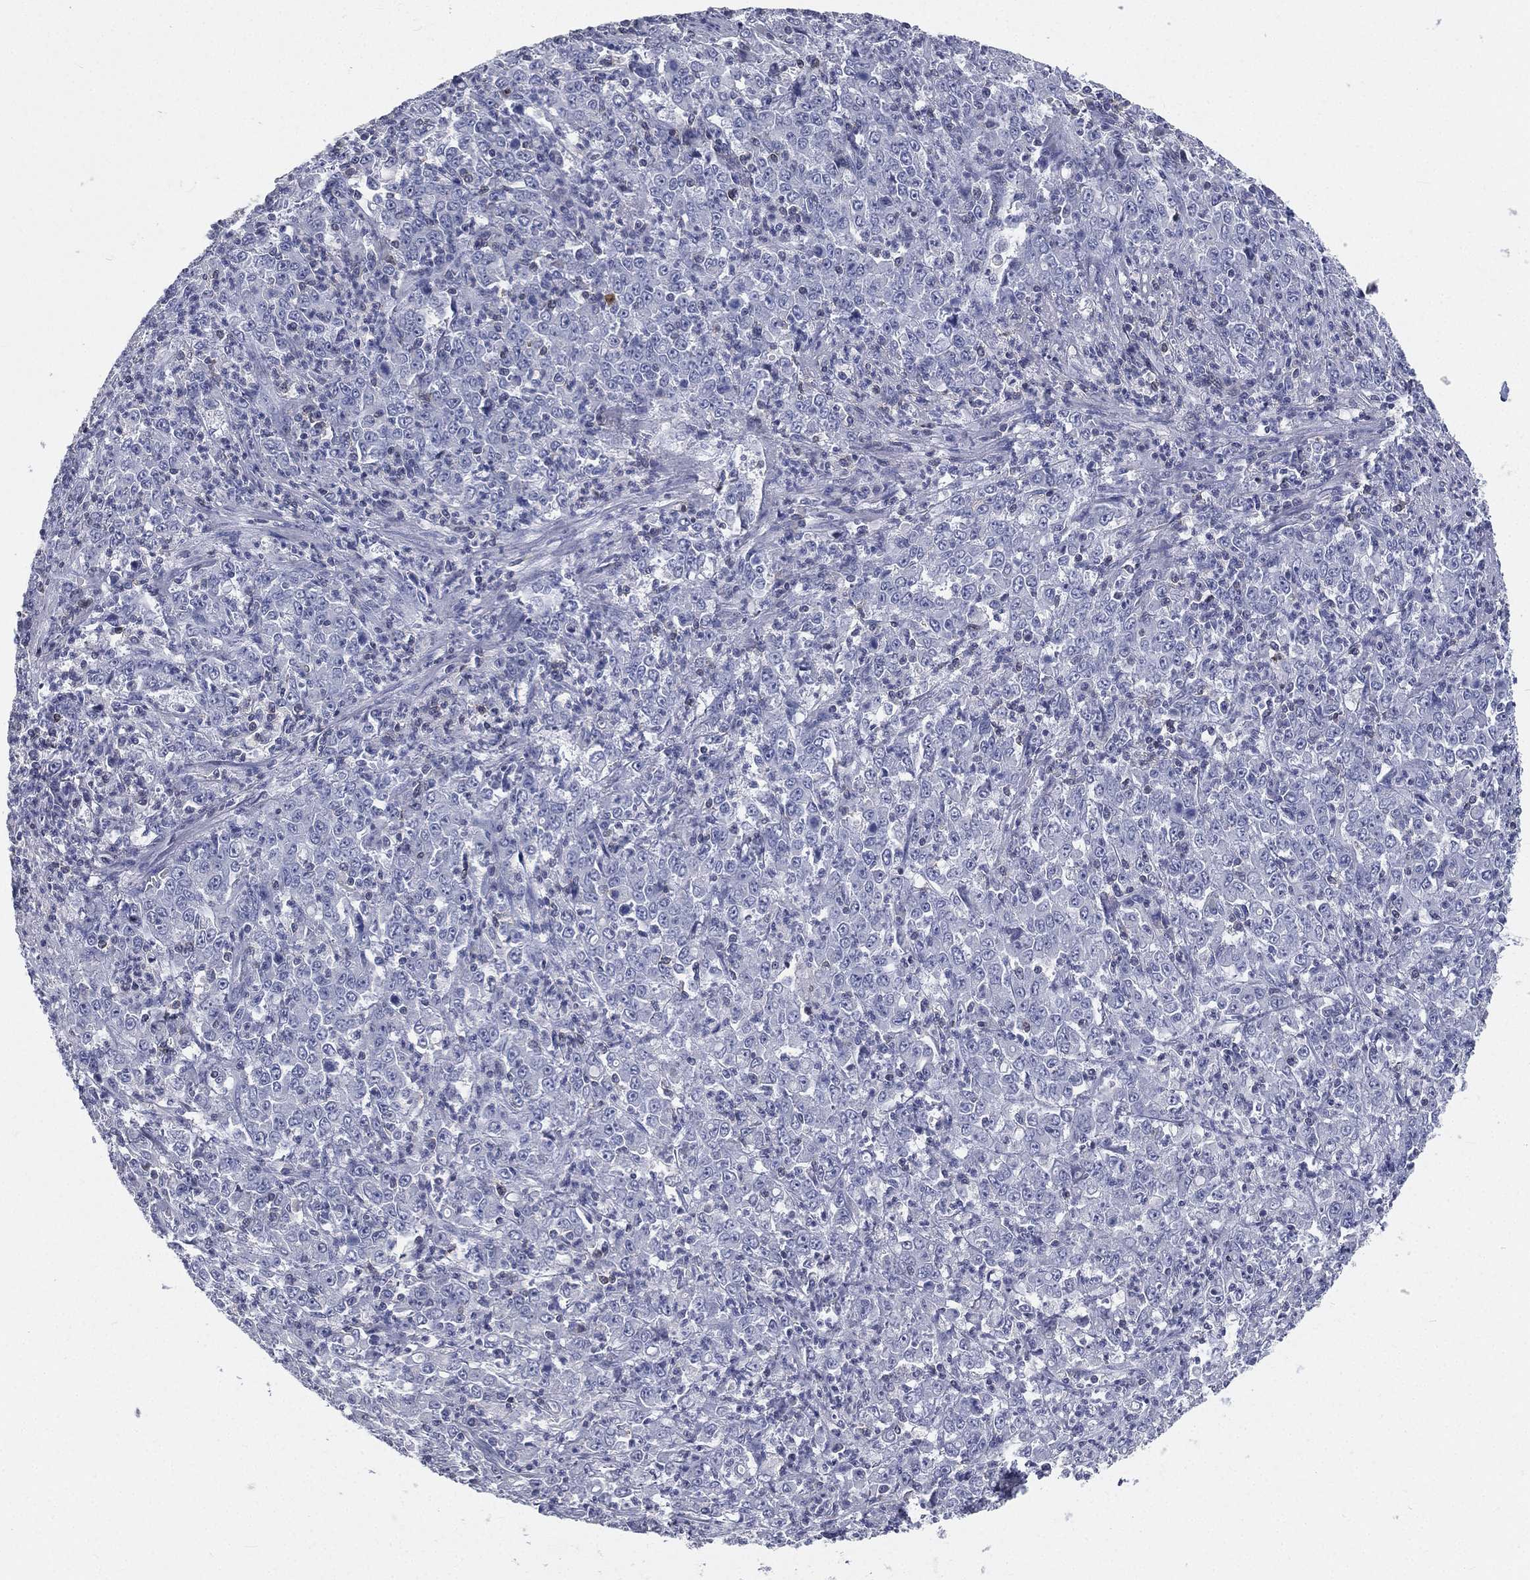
{"staining": {"intensity": "negative", "quantity": "none", "location": "none"}, "tissue": "stomach cancer", "cell_type": "Tumor cells", "image_type": "cancer", "snomed": [{"axis": "morphology", "description": "Adenocarcinoma, NOS"}, {"axis": "topography", "description": "Stomach, lower"}], "caption": "DAB (3,3'-diaminobenzidine) immunohistochemical staining of human stomach adenocarcinoma exhibits no significant staining in tumor cells.", "gene": "CD3D", "patient": {"sex": "female", "age": 71}}